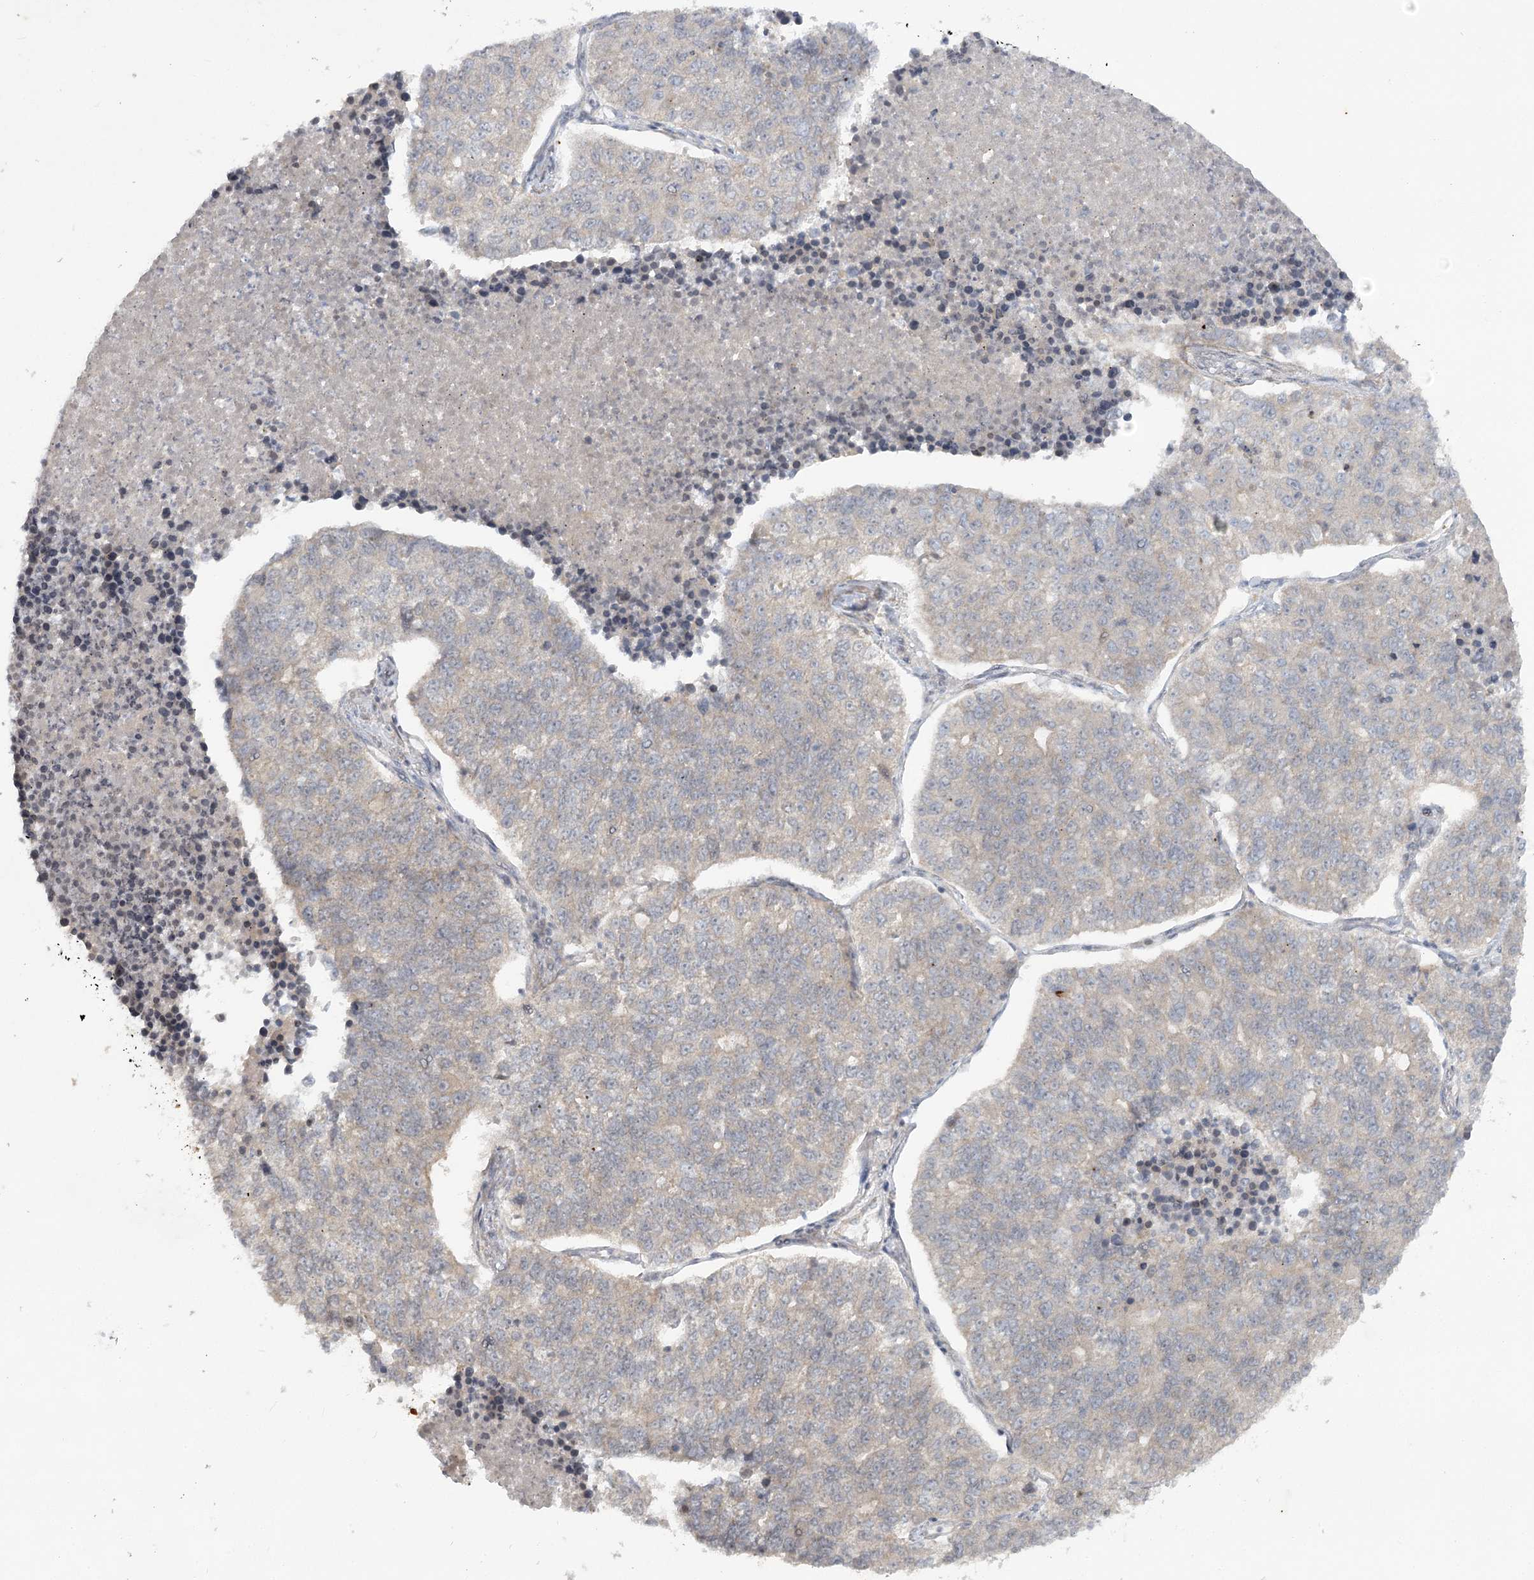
{"staining": {"intensity": "negative", "quantity": "none", "location": "none"}, "tissue": "lung cancer", "cell_type": "Tumor cells", "image_type": "cancer", "snomed": [{"axis": "morphology", "description": "Adenocarcinoma, NOS"}, {"axis": "topography", "description": "Lung"}], "caption": "This is an IHC histopathology image of human lung cancer. There is no staining in tumor cells.", "gene": "SH2D3A", "patient": {"sex": "male", "age": 49}}